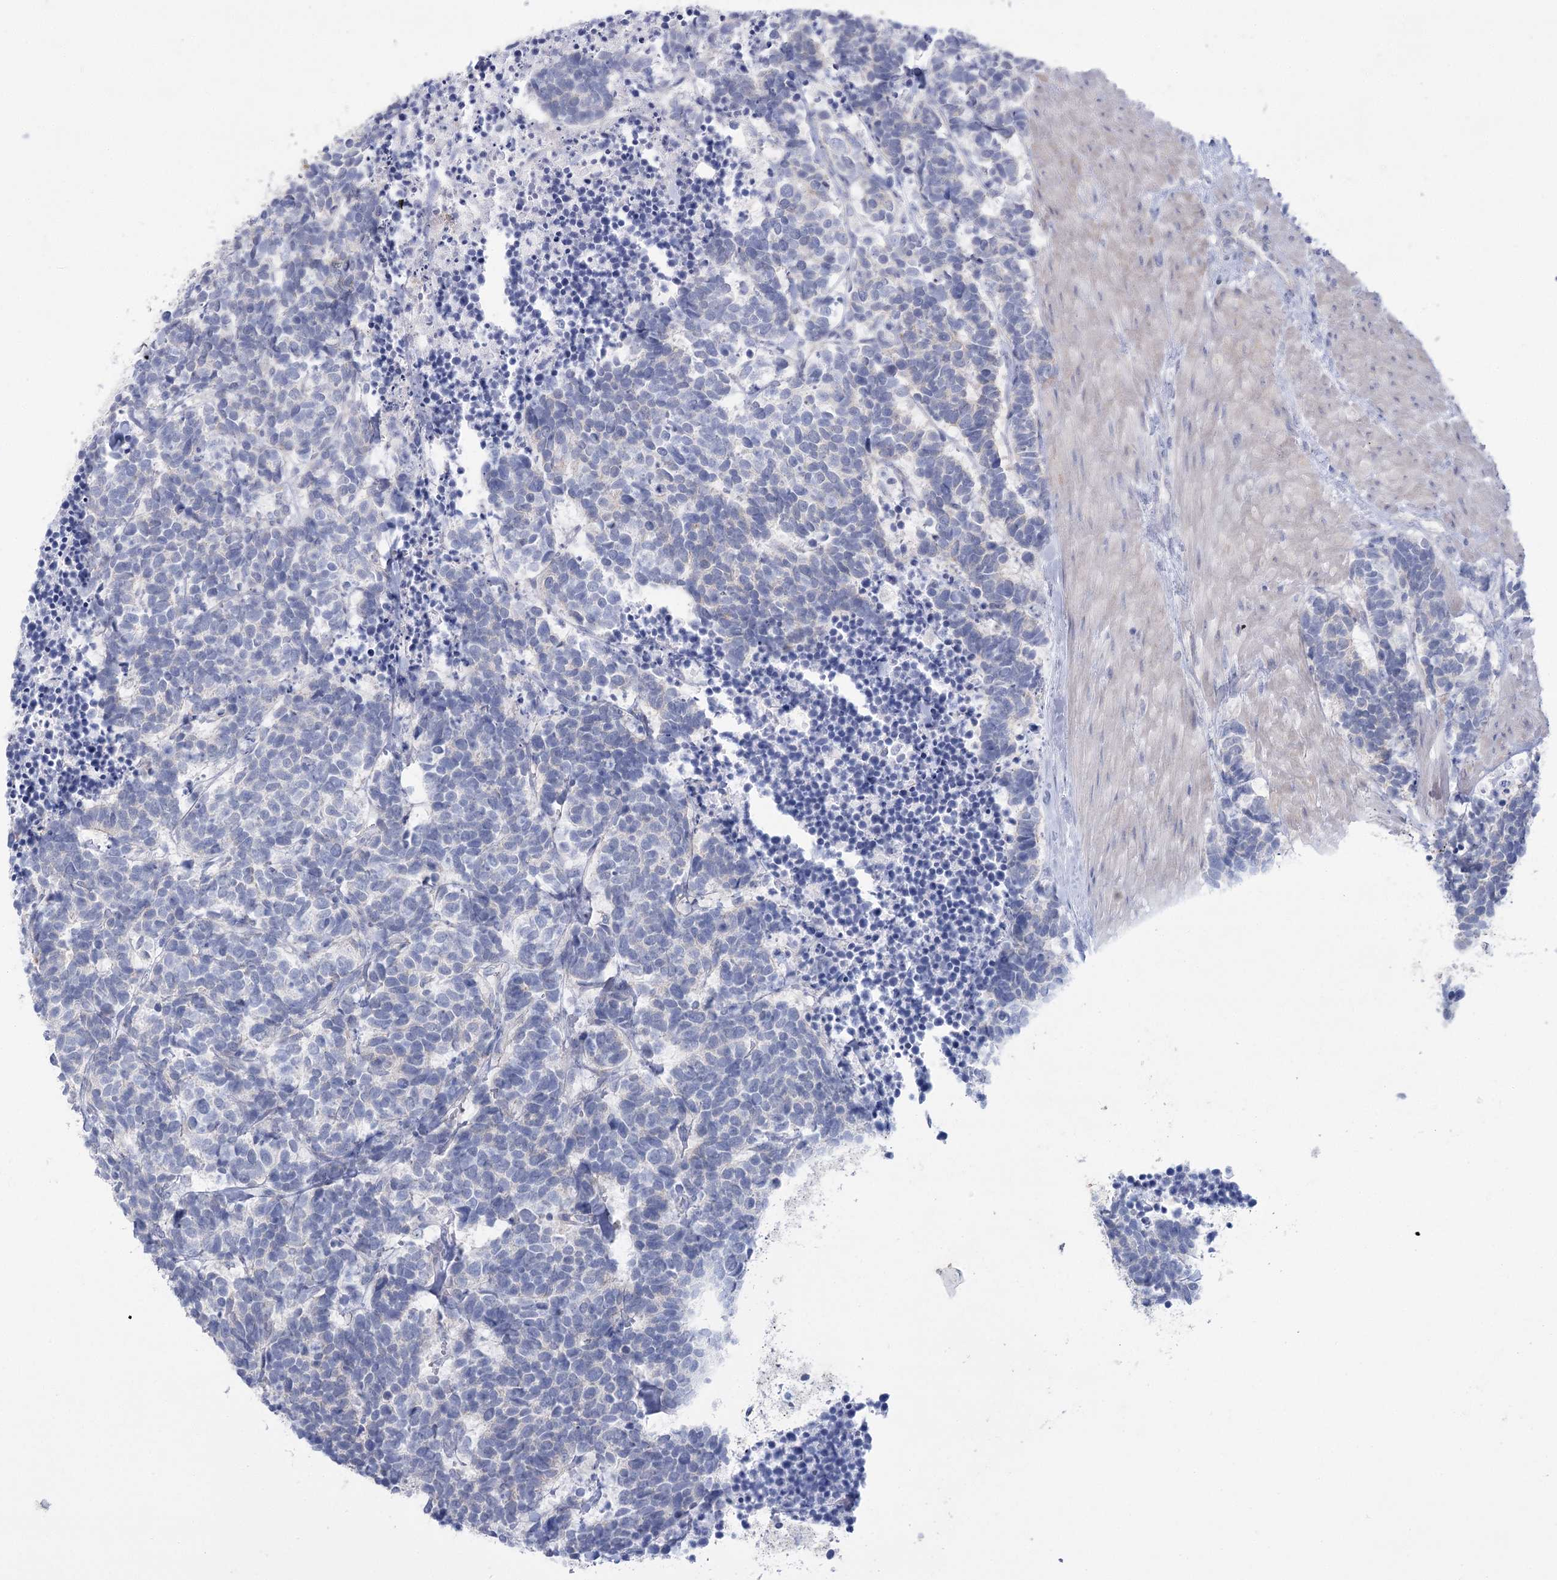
{"staining": {"intensity": "negative", "quantity": "none", "location": "none"}, "tissue": "carcinoid", "cell_type": "Tumor cells", "image_type": "cancer", "snomed": [{"axis": "morphology", "description": "Carcinoma, NOS"}, {"axis": "morphology", "description": "Carcinoid, malignant, NOS"}, {"axis": "topography", "description": "Urinary bladder"}], "caption": "Carcinoid stained for a protein using immunohistochemistry demonstrates no staining tumor cells.", "gene": "CCDC88A", "patient": {"sex": "male", "age": 57}}